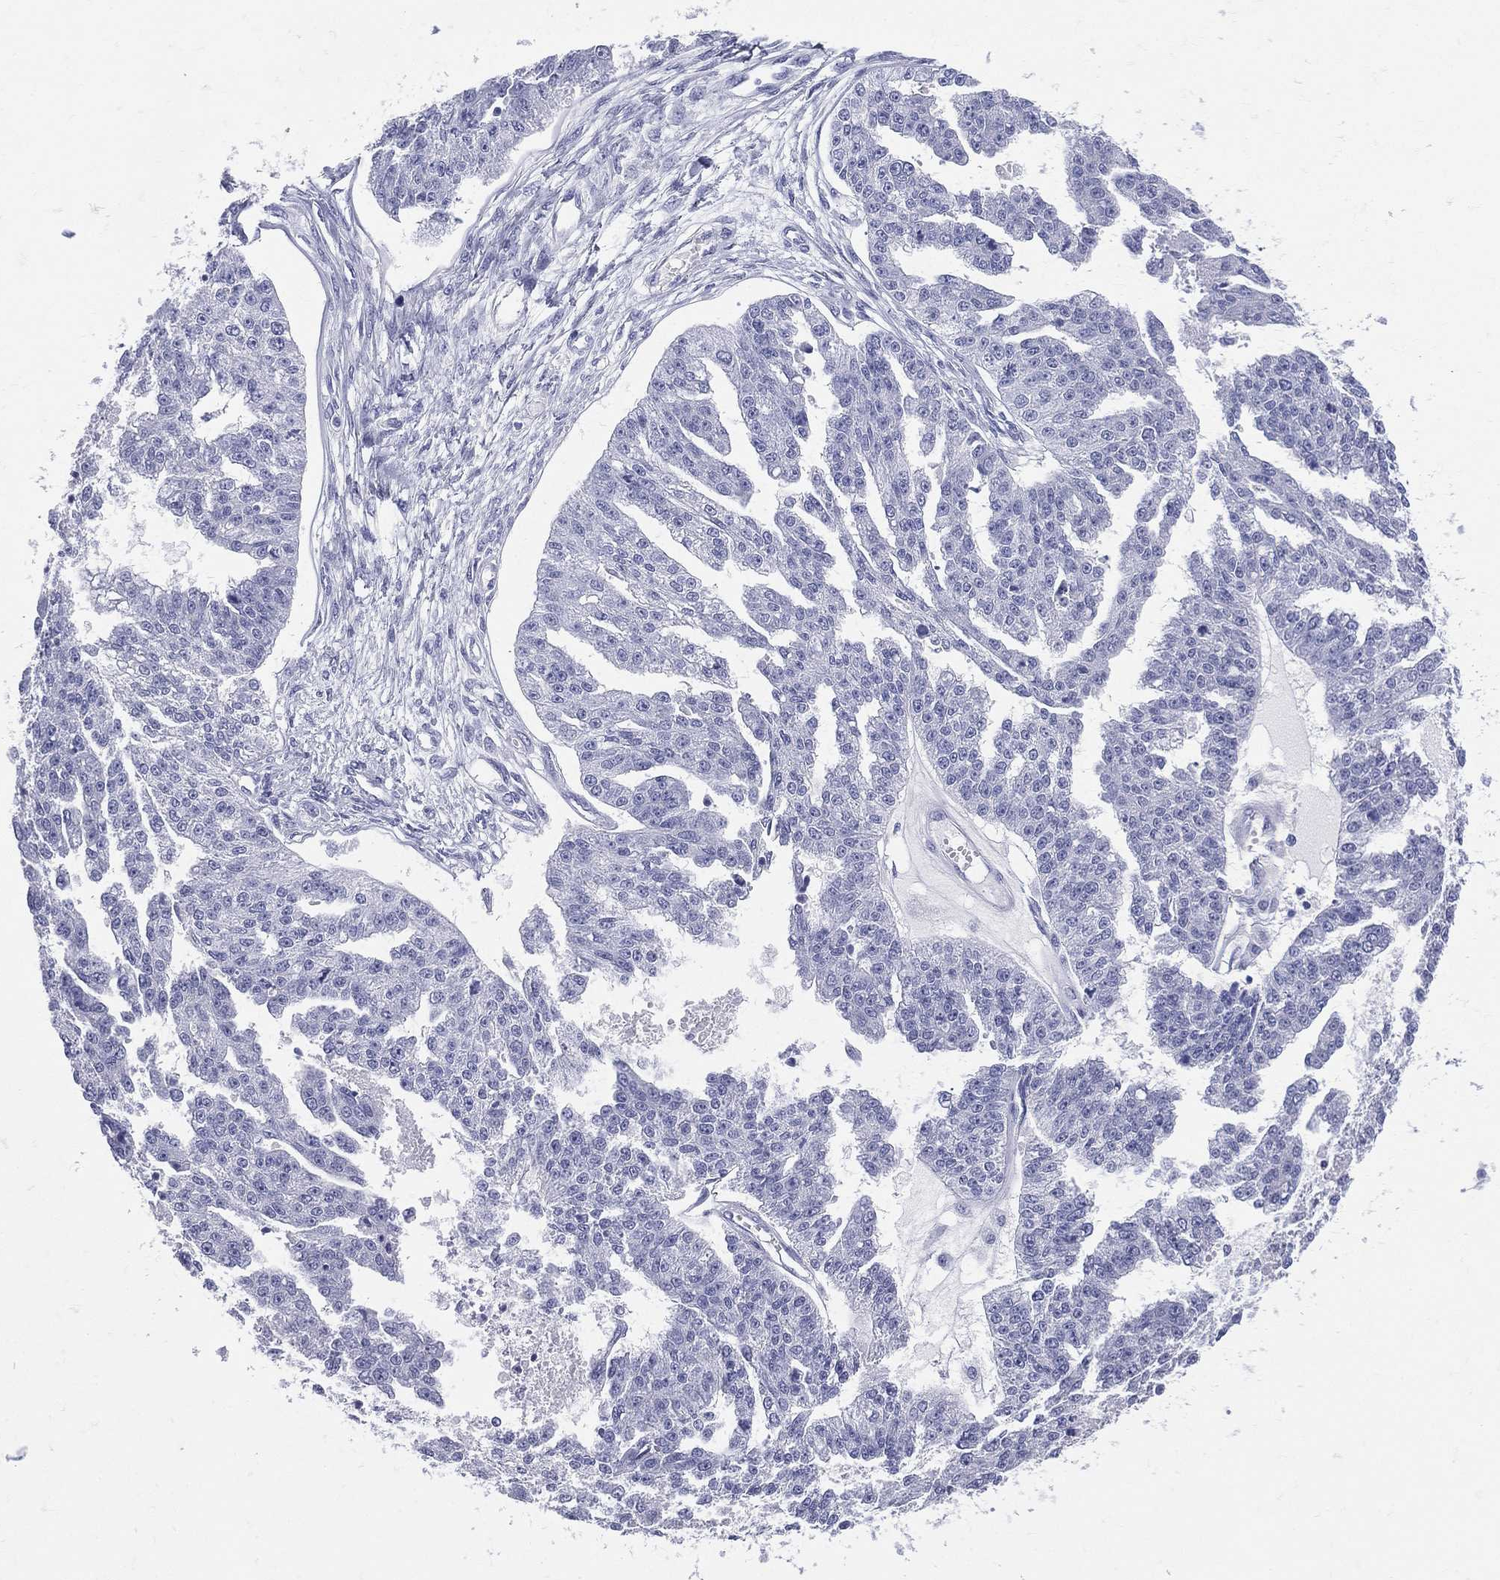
{"staining": {"intensity": "negative", "quantity": "none", "location": "none"}, "tissue": "ovarian cancer", "cell_type": "Tumor cells", "image_type": "cancer", "snomed": [{"axis": "morphology", "description": "Cystadenocarcinoma, serous, NOS"}, {"axis": "topography", "description": "Ovary"}], "caption": "The image reveals no significant positivity in tumor cells of ovarian cancer. (Stains: DAB immunohistochemistry with hematoxylin counter stain, Microscopy: brightfield microscopy at high magnification).", "gene": "ETNPPL", "patient": {"sex": "female", "age": 58}}